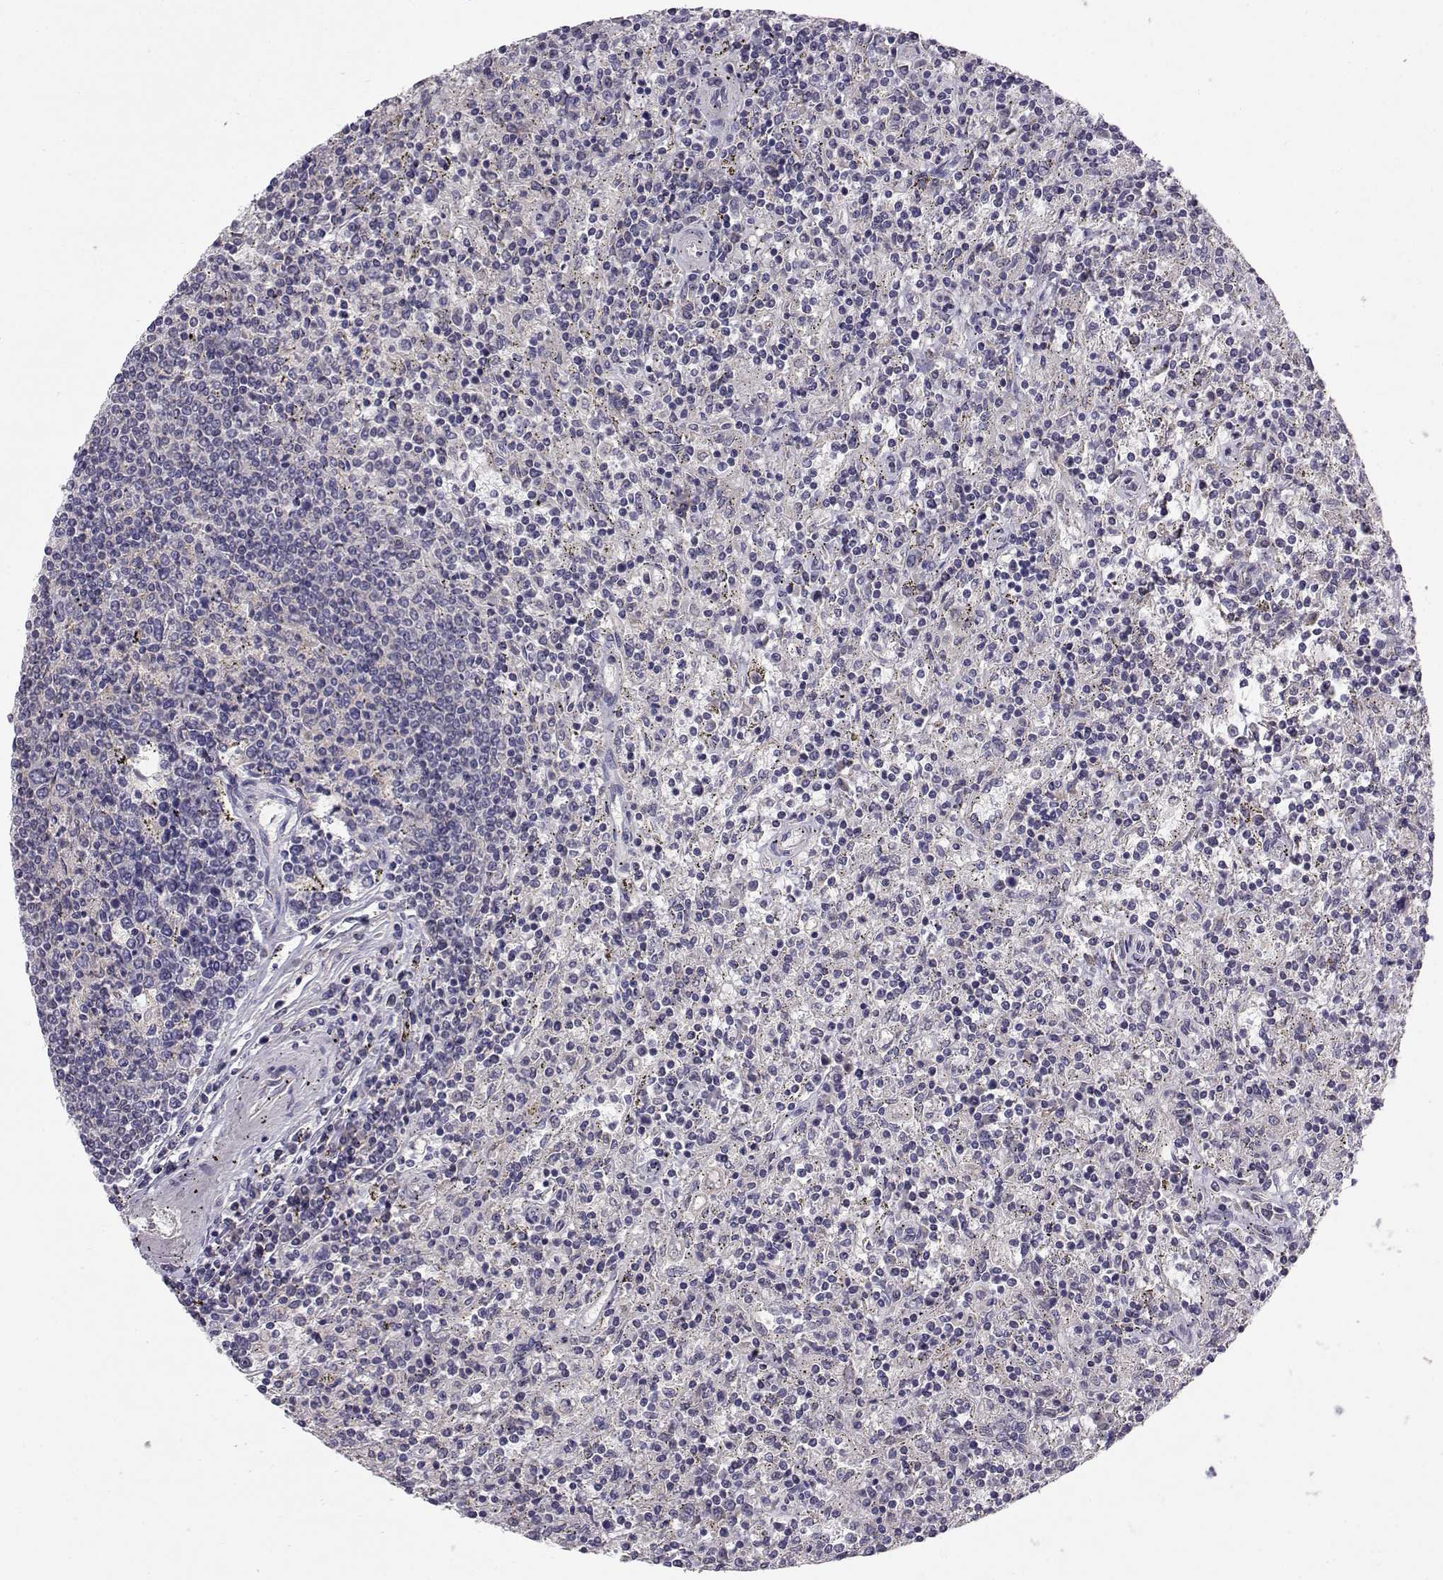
{"staining": {"intensity": "negative", "quantity": "none", "location": "none"}, "tissue": "lymphoma", "cell_type": "Tumor cells", "image_type": "cancer", "snomed": [{"axis": "morphology", "description": "Malignant lymphoma, non-Hodgkin's type, Low grade"}, {"axis": "topography", "description": "Spleen"}], "caption": "A histopathology image of lymphoma stained for a protein exhibits no brown staining in tumor cells.", "gene": "PEX5L", "patient": {"sex": "male", "age": 62}}